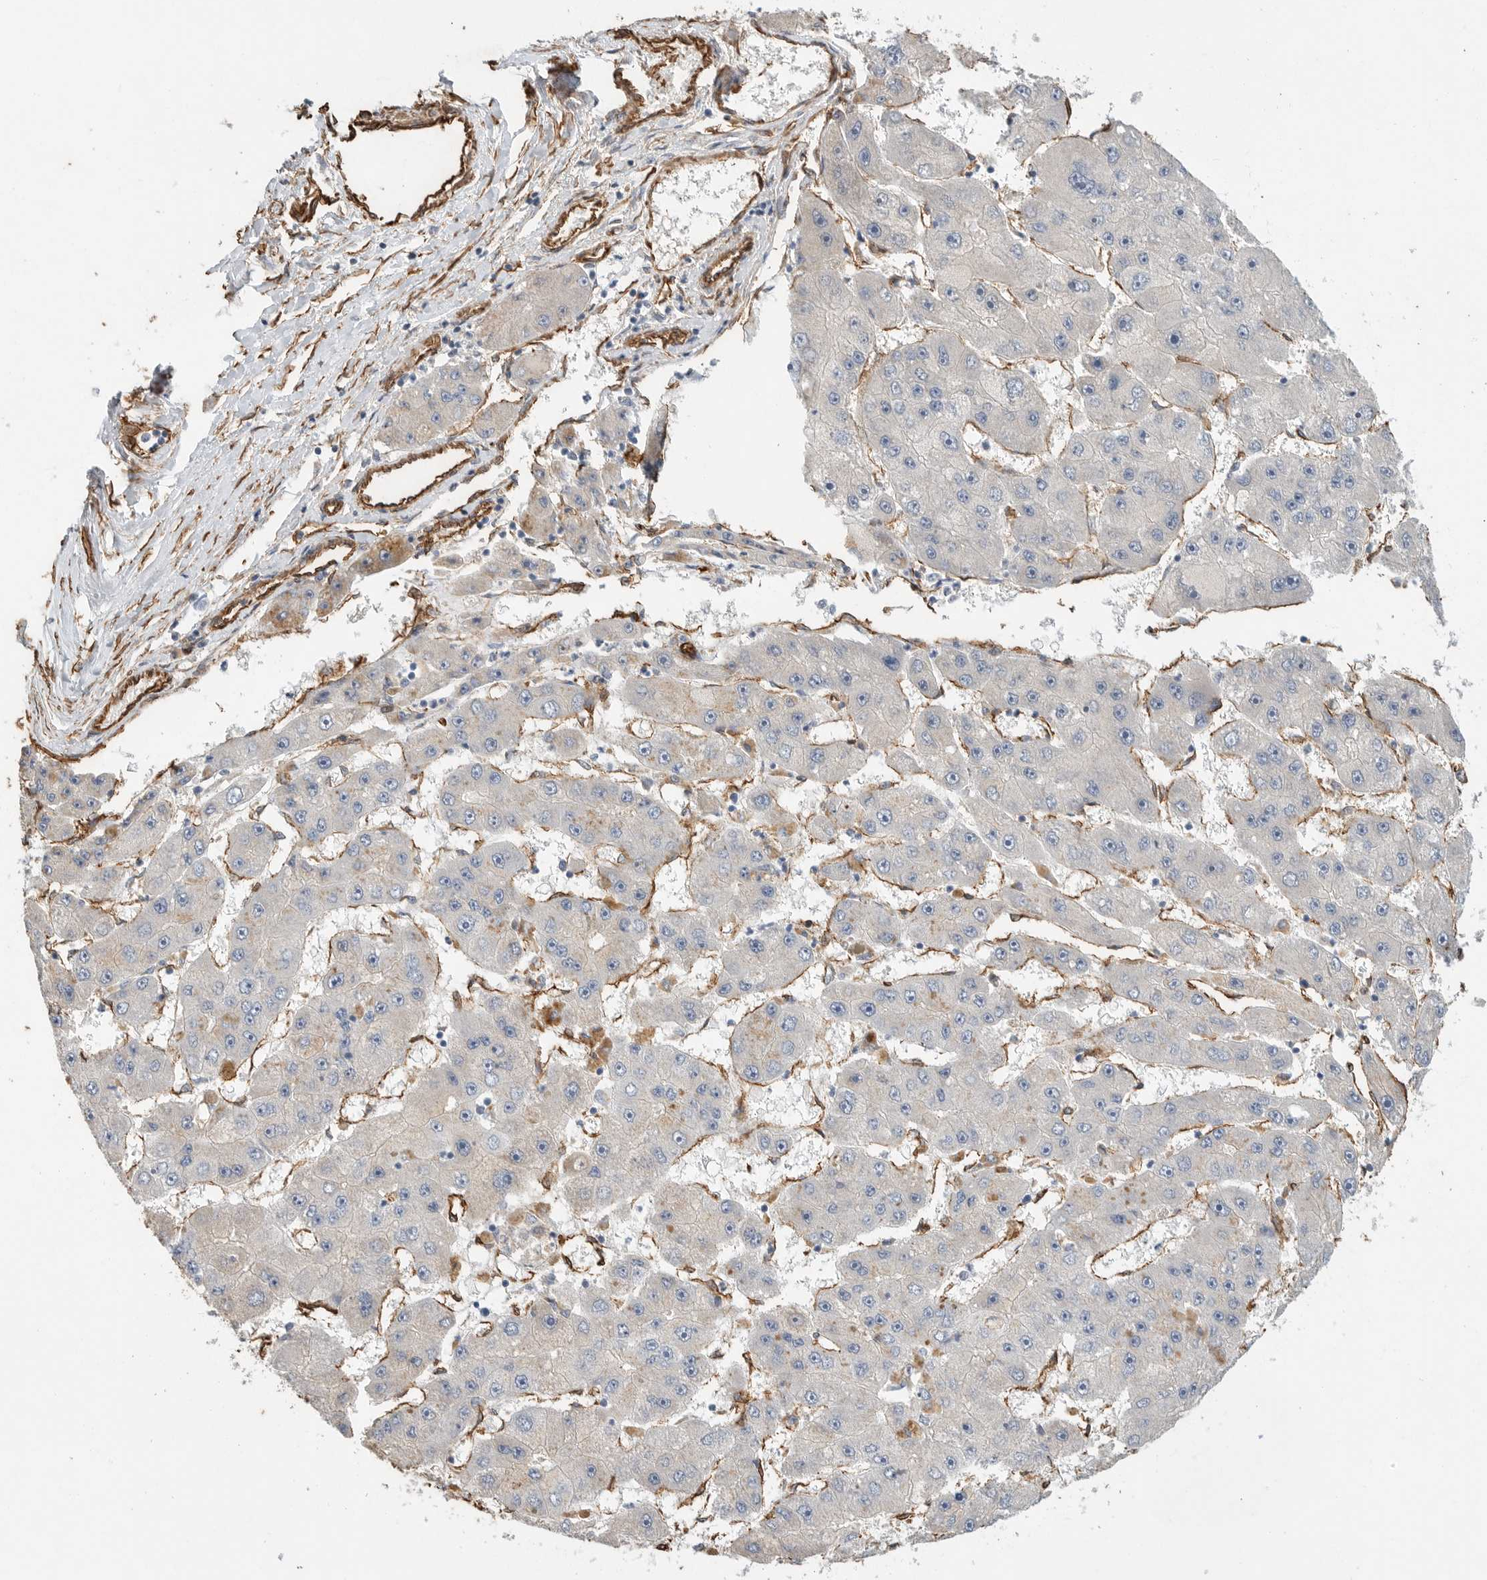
{"staining": {"intensity": "negative", "quantity": "none", "location": "none"}, "tissue": "liver cancer", "cell_type": "Tumor cells", "image_type": "cancer", "snomed": [{"axis": "morphology", "description": "Carcinoma, Hepatocellular, NOS"}, {"axis": "topography", "description": "Liver"}], "caption": "Immunohistochemistry (IHC) of human hepatocellular carcinoma (liver) demonstrates no staining in tumor cells.", "gene": "JMJD4", "patient": {"sex": "female", "age": 61}}